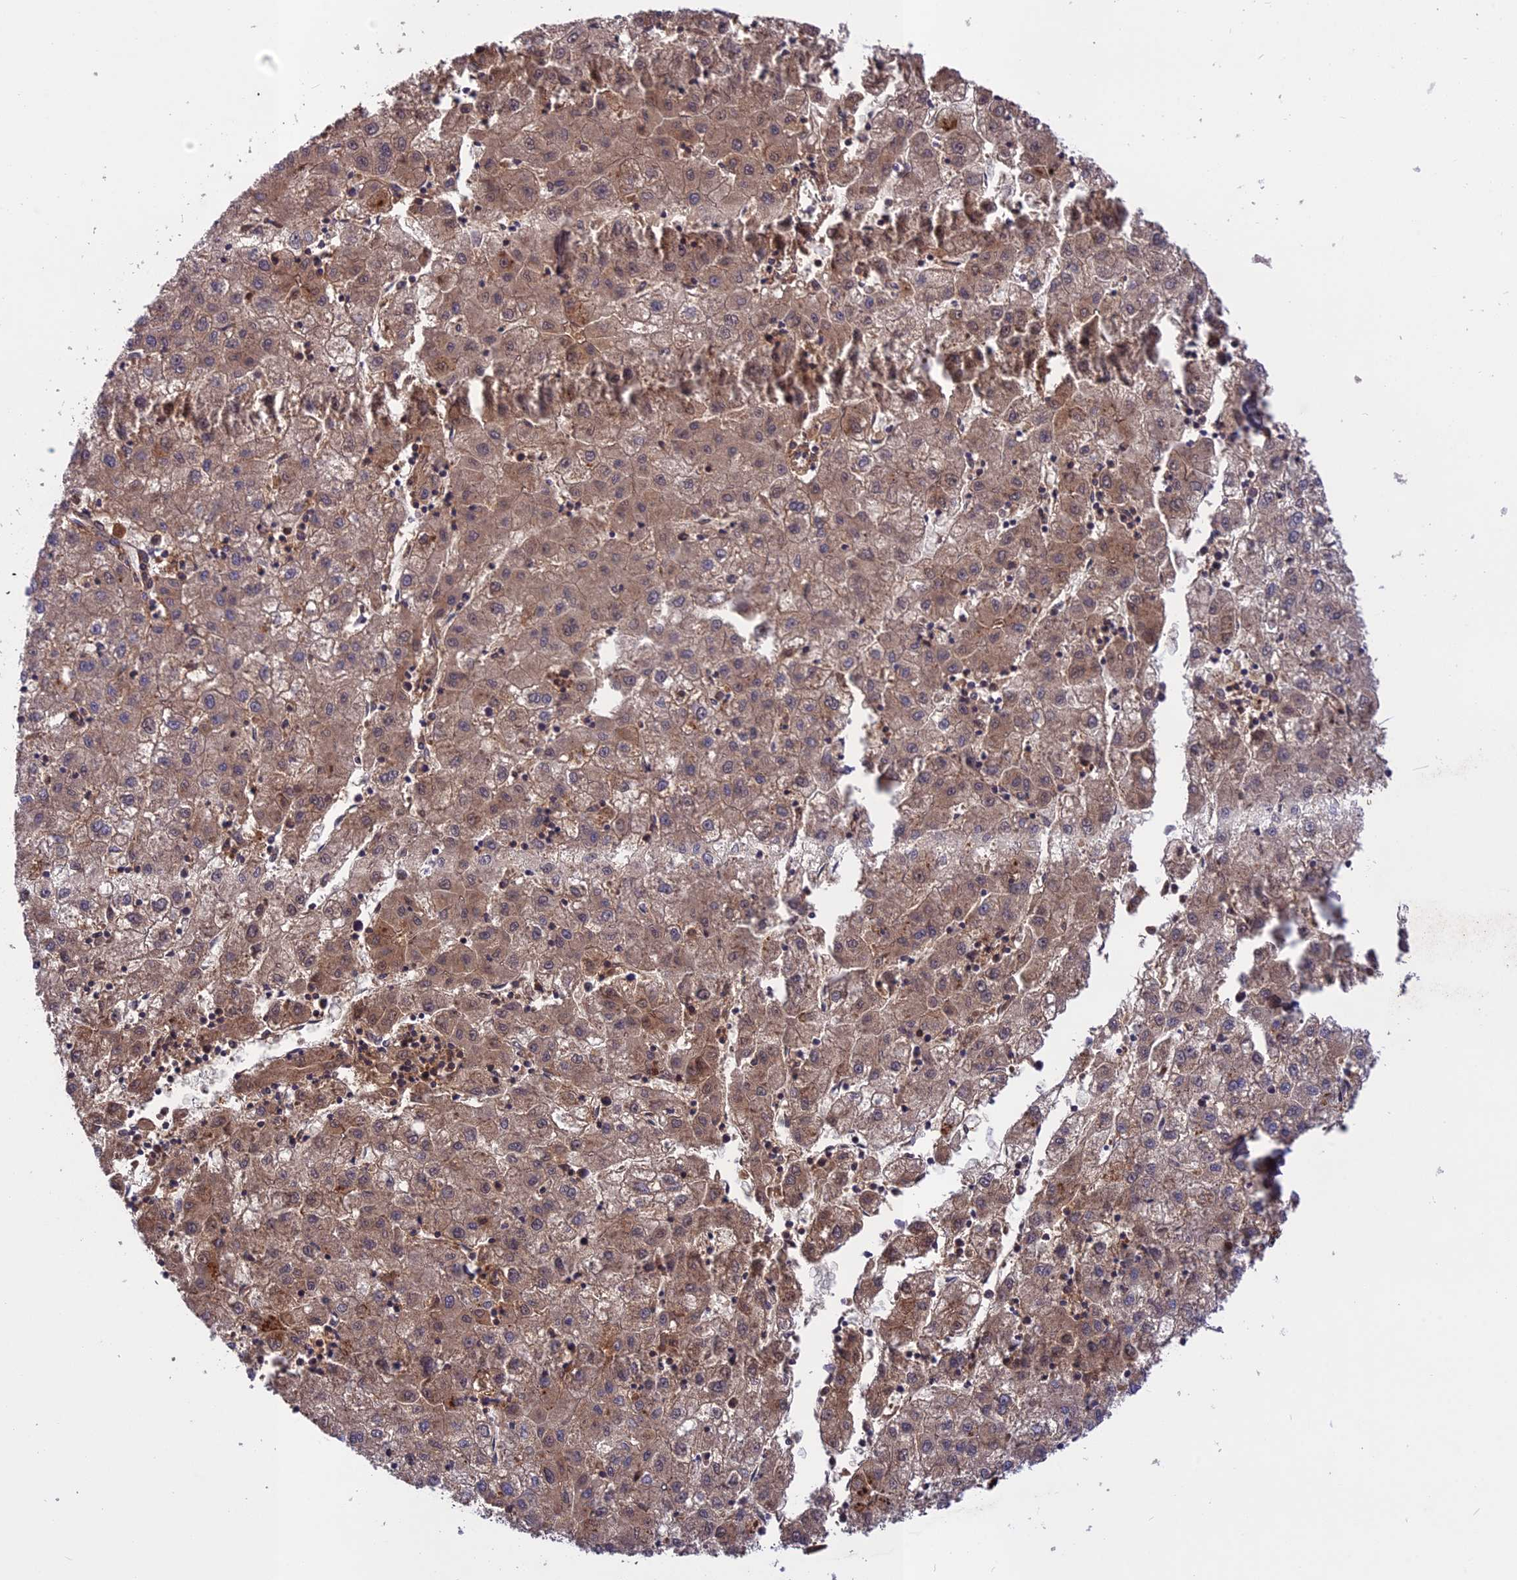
{"staining": {"intensity": "moderate", "quantity": ">75%", "location": "cytoplasmic/membranous"}, "tissue": "liver cancer", "cell_type": "Tumor cells", "image_type": "cancer", "snomed": [{"axis": "morphology", "description": "Carcinoma, Hepatocellular, NOS"}, {"axis": "topography", "description": "Liver"}], "caption": "Liver cancer stained with a brown dye reveals moderate cytoplasmic/membranous positive positivity in about >75% of tumor cells.", "gene": "ADO", "patient": {"sex": "male", "age": 72}}